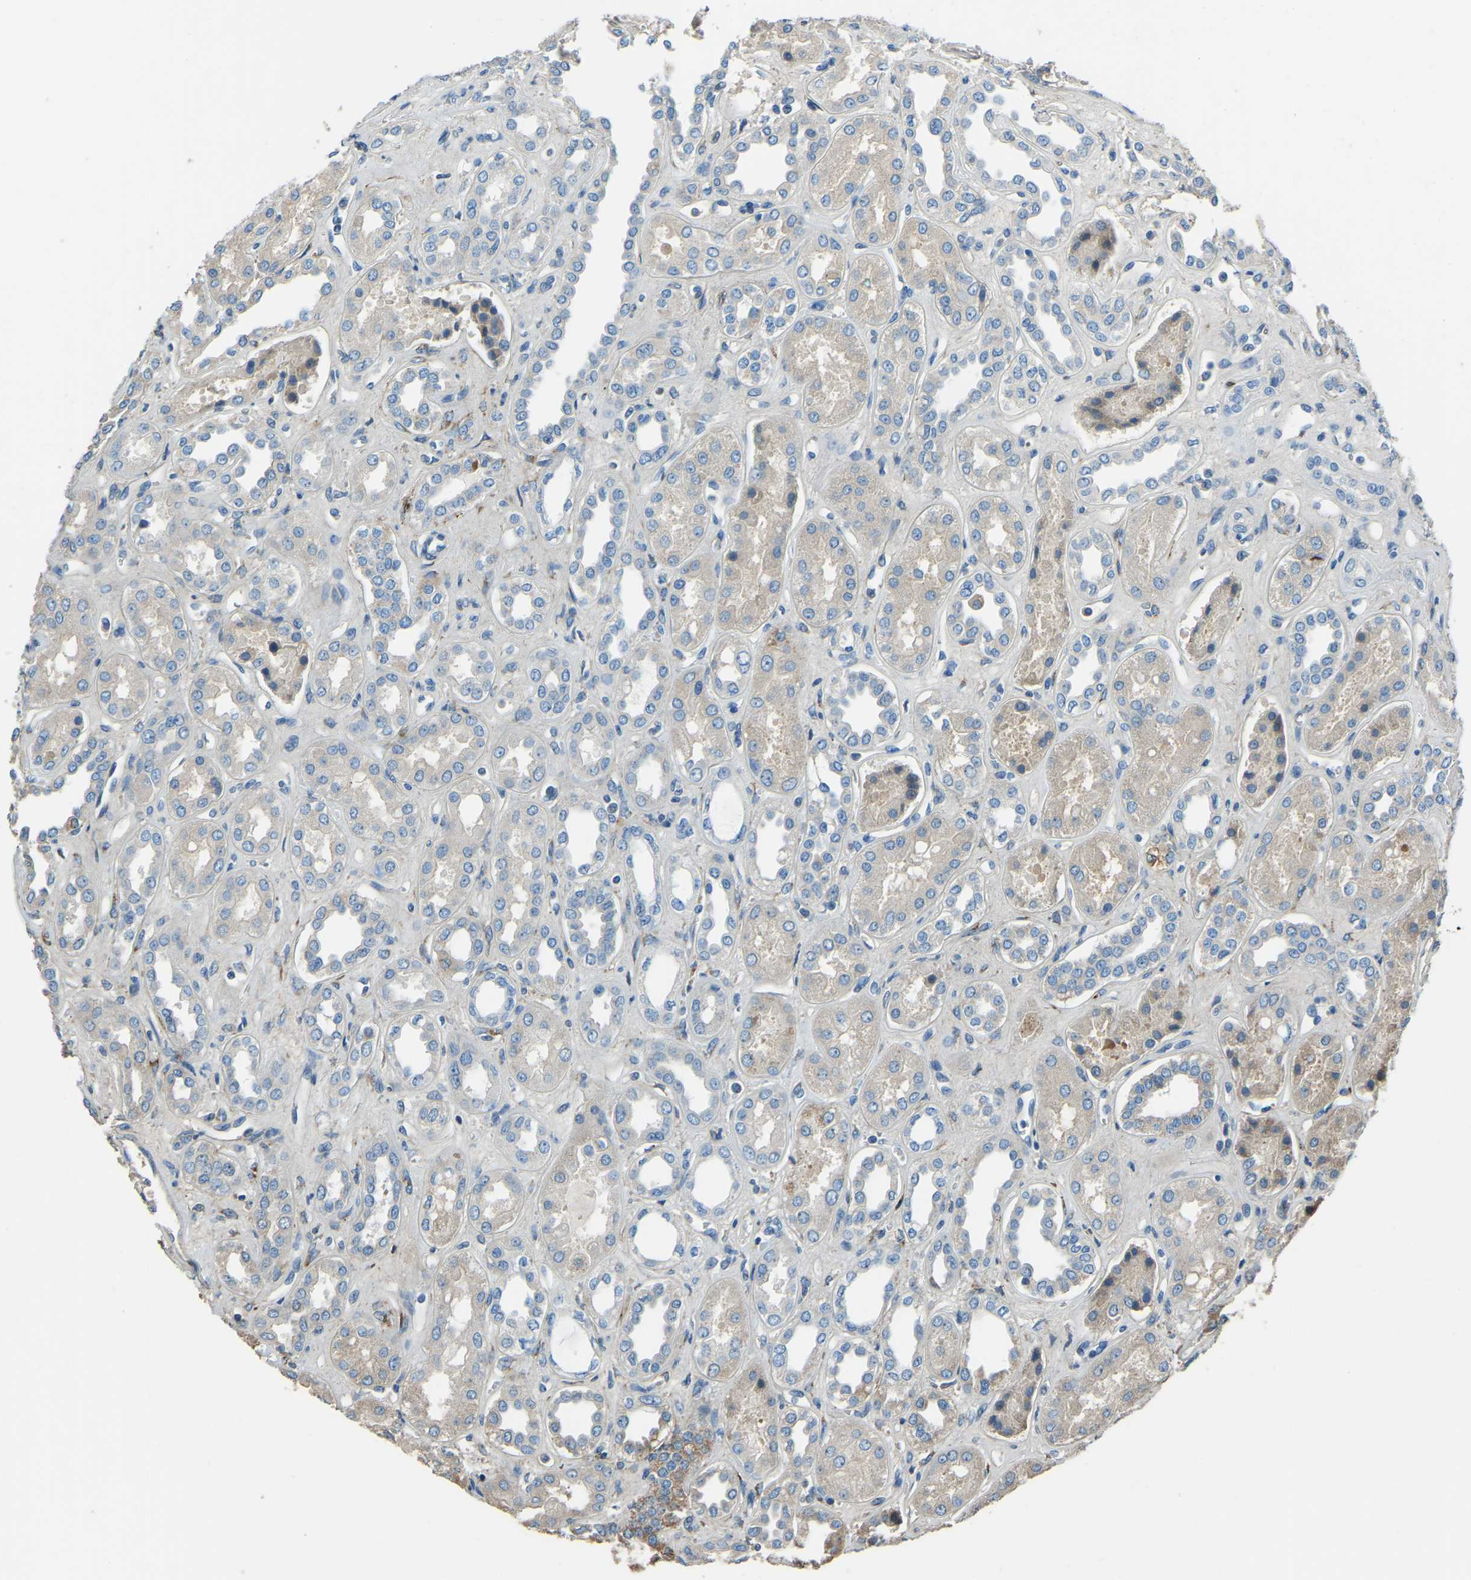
{"staining": {"intensity": "negative", "quantity": "none", "location": "none"}, "tissue": "kidney", "cell_type": "Cells in glomeruli", "image_type": "normal", "snomed": [{"axis": "morphology", "description": "Normal tissue, NOS"}, {"axis": "topography", "description": "Kidney"}], "caption": "Human kidney stained for a protein using IHC shows no positivity in cells in glomeruli.", "gene": "COL3A1", "patient": {"sex": "male", "age": 59}}